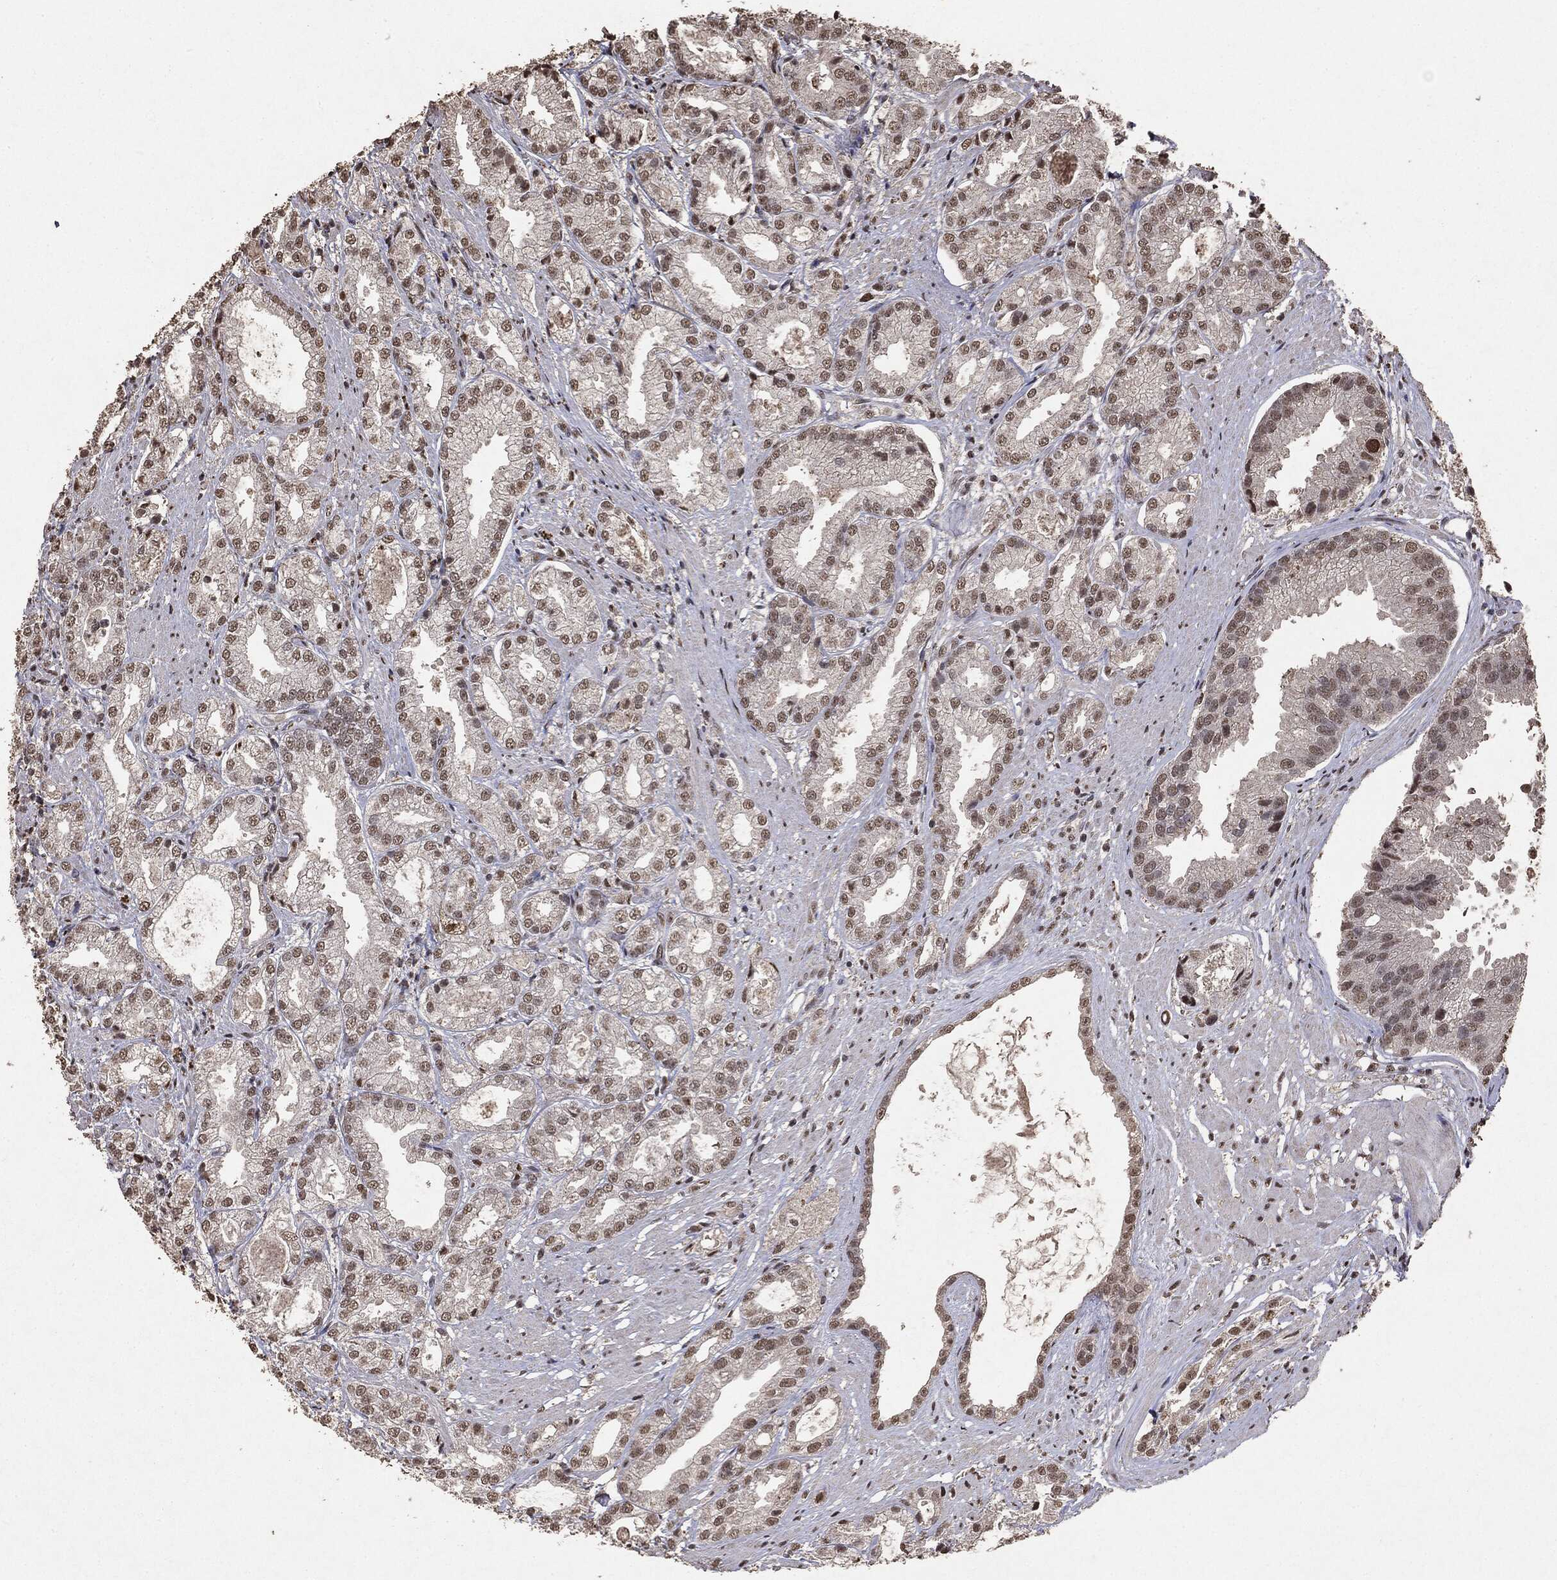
{"staining": {"intensity": "weak", "quantity": "<25%", "location": "nuclear"}, "tissue": "prostate cancer", "cell_type": "Tumor cells", "image_type": "cancer", "snomed": [{"axis": "morphology", "description": "Adenocarcinoma, High grade"}, {"axis": "topography", "description": "Prostate"}], "caption": "Histopathology image shows no significant protein staining in tumor cells of prostate cancer (high-grade adenocarcinoma).", "gene": "RAD18", "patient": {"sex": "male", "age": 61}}